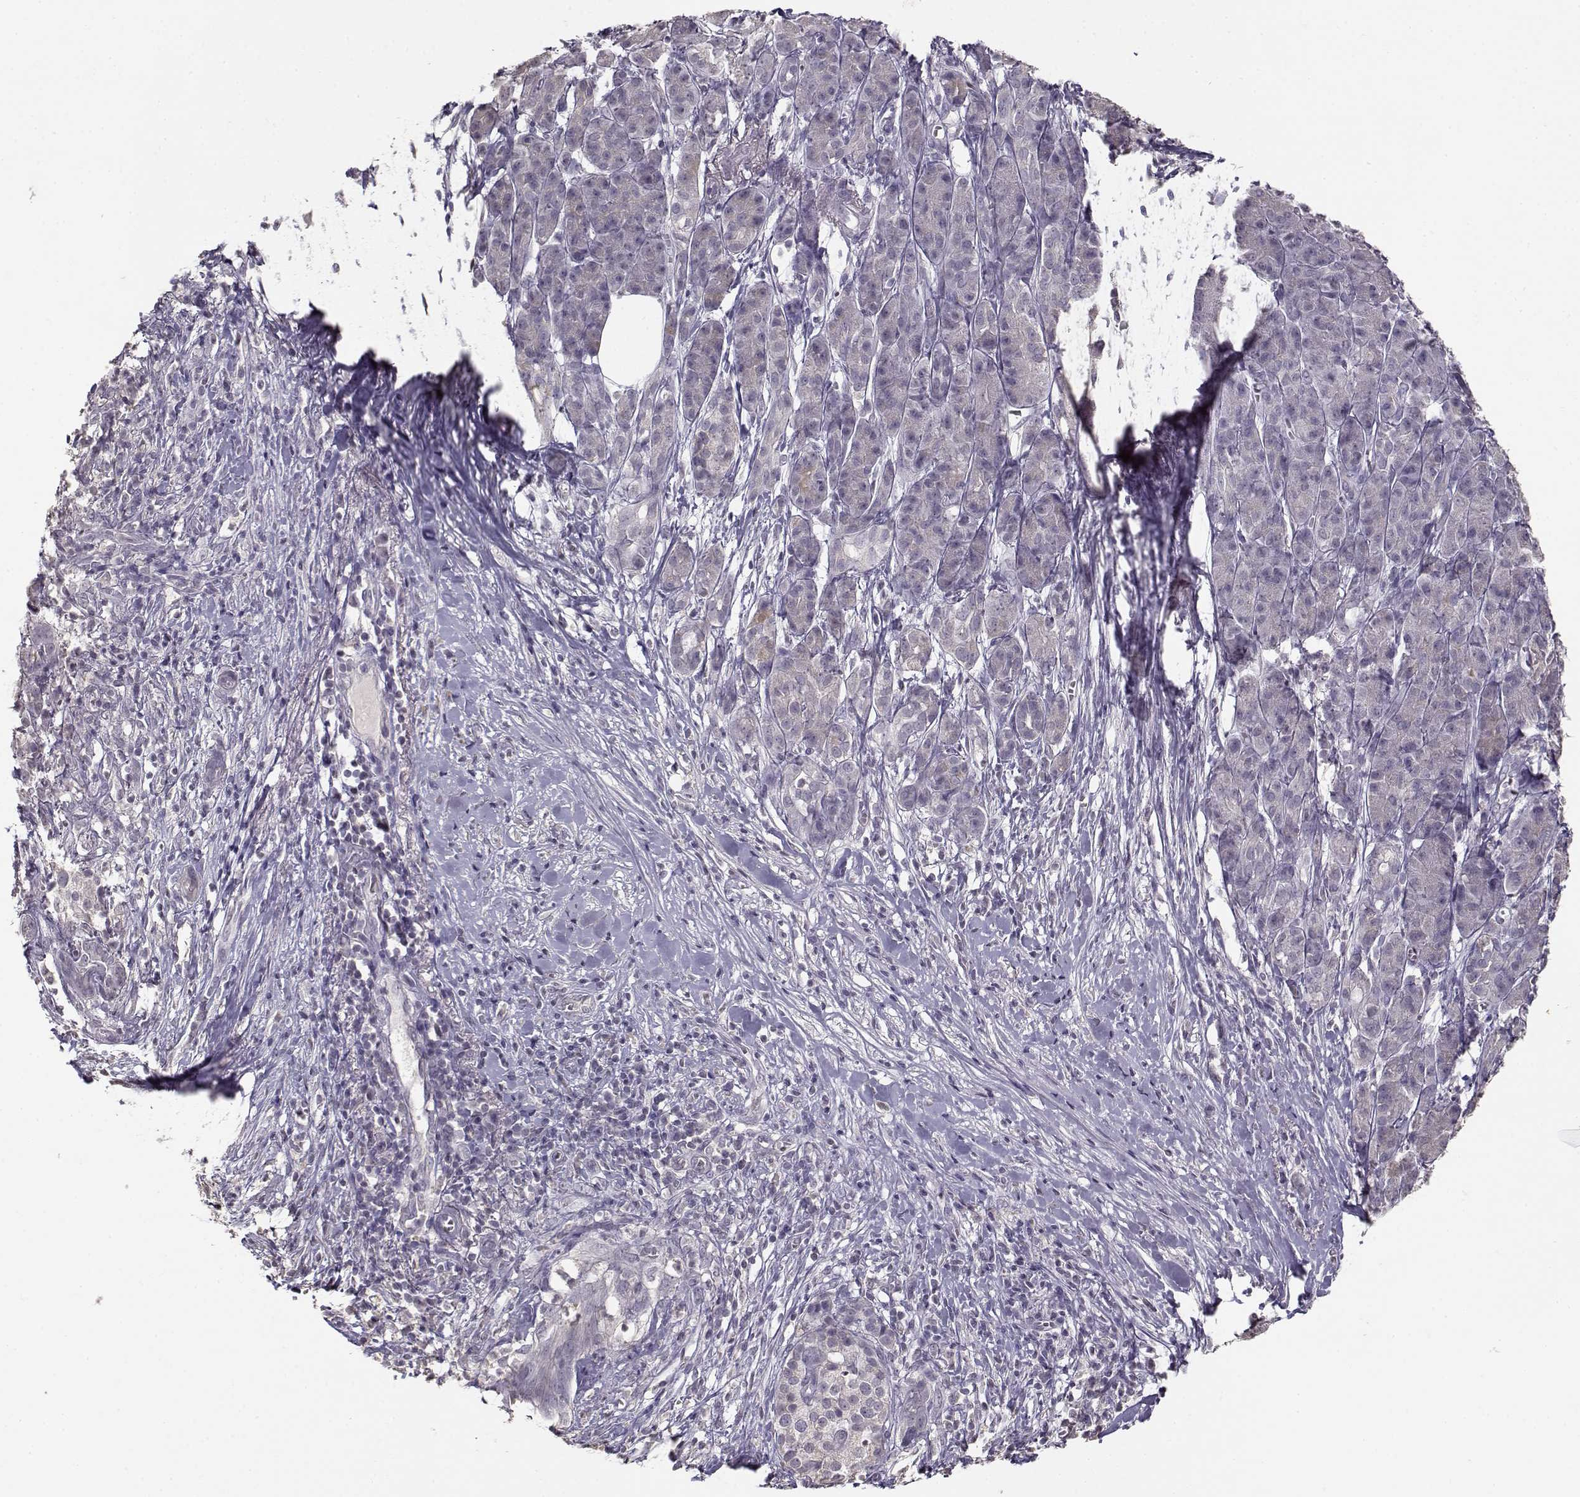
{"staining": {"intensity": "negative", "quantity": "none", "location": "none"}, "tissue": "pancreatic cancer", "cell_type": "Tumor cells", "image_type": "cancer", "snomed": [{"axis": "morphology", "description": "Adenocarcinoma, NOS"}, {"axis": "topography", "description": "Pancreas"}], "caption": "DAB immunohistochemical staining of pancreatic cancer shows no significant expression in tumor cells. (Immunohistochemistry, brightfield microscopy, high magnification).", "gene": "UROC1", "patient": {"sex": "male", "age": 61}}